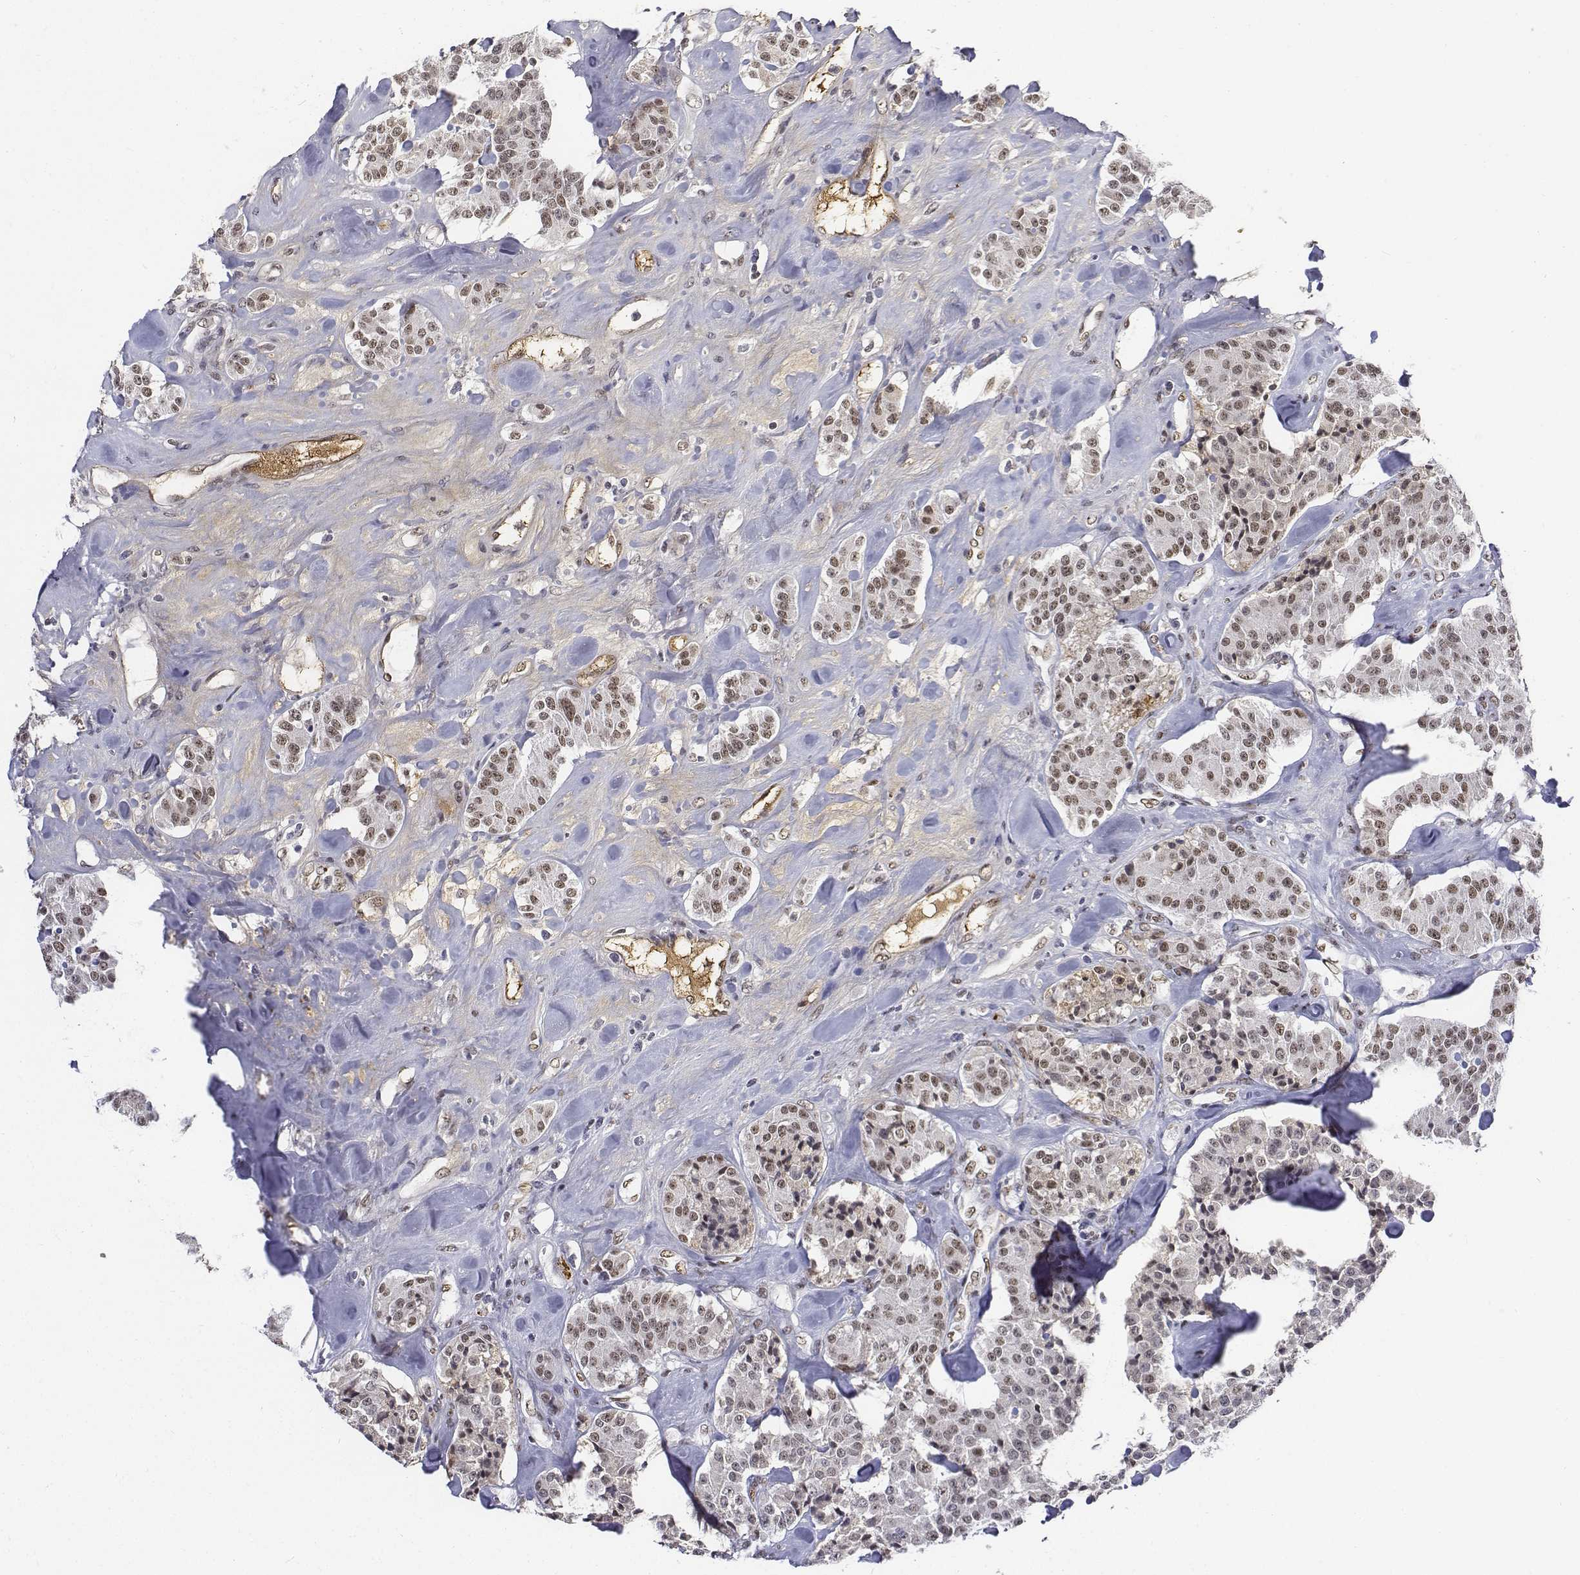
{"staining": {"intensity": "moderate", "quantity": ">75%", "location": "nuclear"}, "tissue": "carcinoid", "cell_type": "Tumor cells", "image_type": "cancer", "snomed": [{"axis": "morphology", "description": "Carcinoid, malignant, NOS"}, {"axis": "topography", "description": "Pancreas"}], "caption": "Protein positivity by immunohistochemistry (IHC) demonstrates moderate nuclear expression in approximately >75% of tumor cells in malignant carcinoid. The protein is shown in brown color, while the nuclei are stained blue.", "gene": "ATRX", "patient": {"sex": "male", "age": 41}}